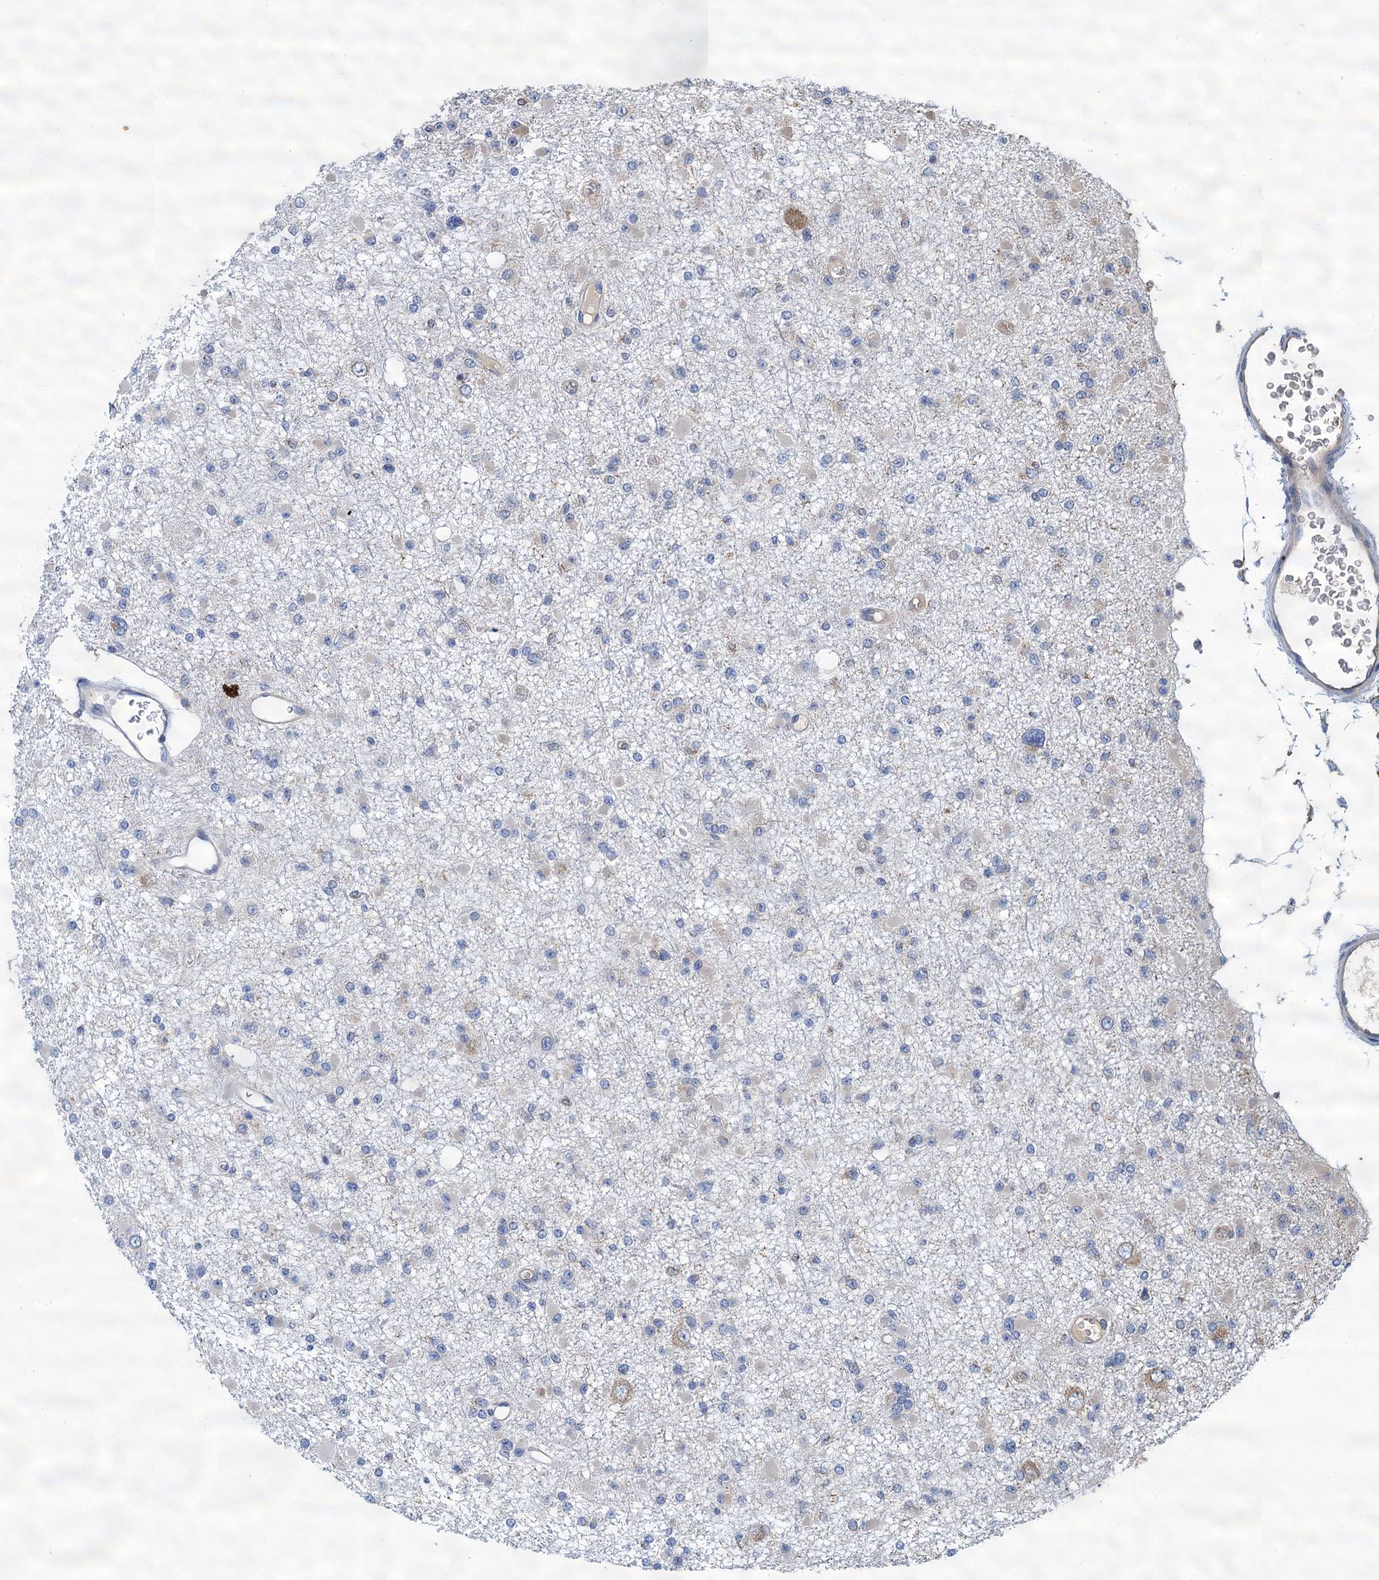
{"staining": {"intensity": "negative", "quantity": "none", "location": "none"}, "tissue": "glioma", "cell_type": "Tumor cells", "image_type": "cancer", "snomed": [{"axis": "morphology", "description": "Glioma, malignant, Low grade"}, {"axis": "topography", "description": "Brain"}], "caption": "This is an IHC micrograph of human malignant glioma (low-grade). There is no positivity in tumor cells.", "gene": "LINS1", "patient": {"sex": "female", "age": 22}}